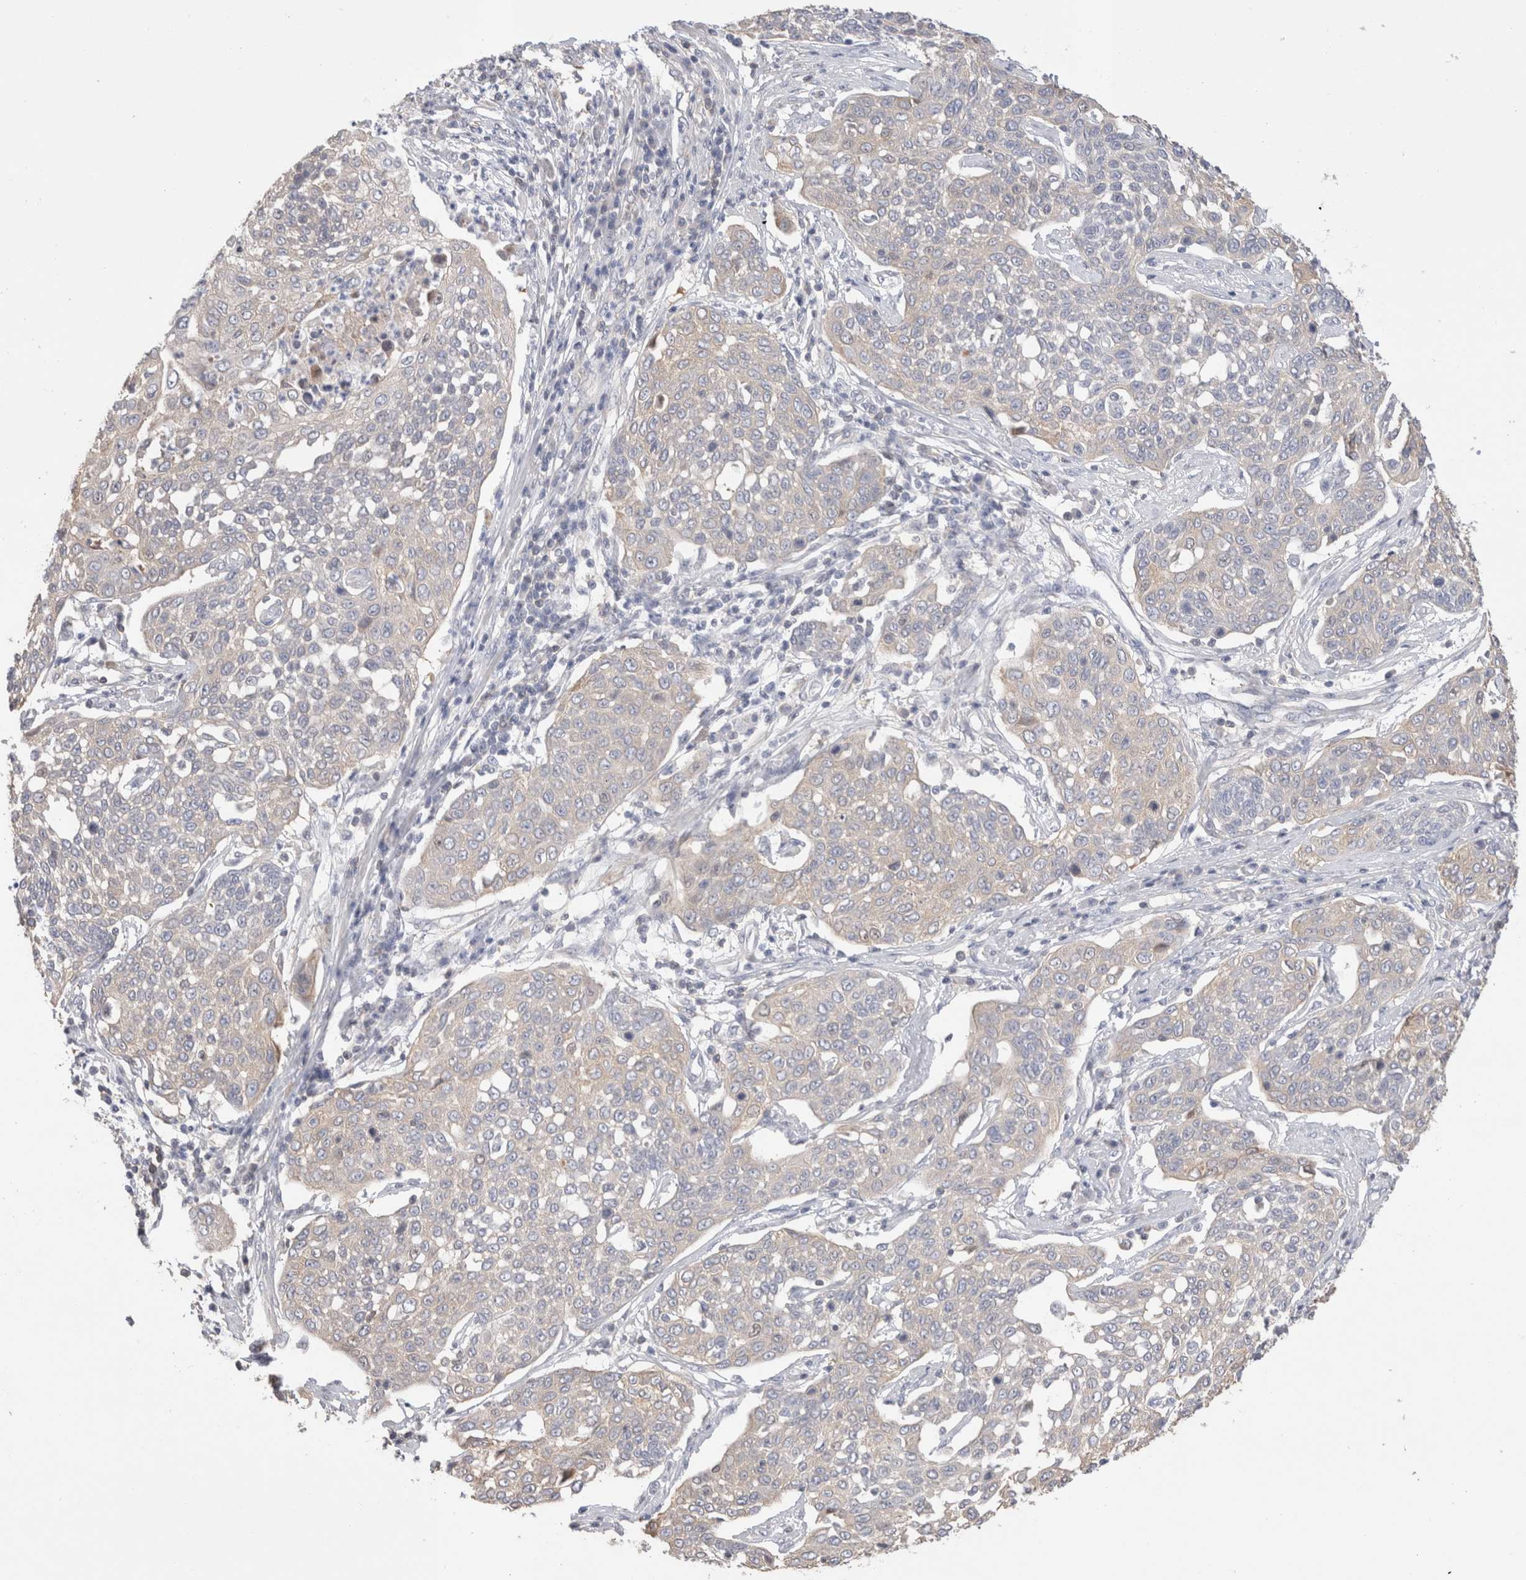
{"staining": {"intensity": "weak", "quantity": "<25%", "location": "cytoplasmic/membranous"}, "tissue": "cervical cancer", "cell_type": "Tumor cells", "image_type": "cancer", "snomed": [{"axis": "morphology", "description": "Squamous cell carcinoma, NOS"}, {"axis": "topography", "description": "Cervix"}], "caption": "Immunohistochemistry (IHC) image of squamous cell carcinoma (cervical) stained for a protein (brown), which demonstrates no positivity in tumor cells.", "gene": "CAPN2", "patient": {"sex": "female", "age": 34}}